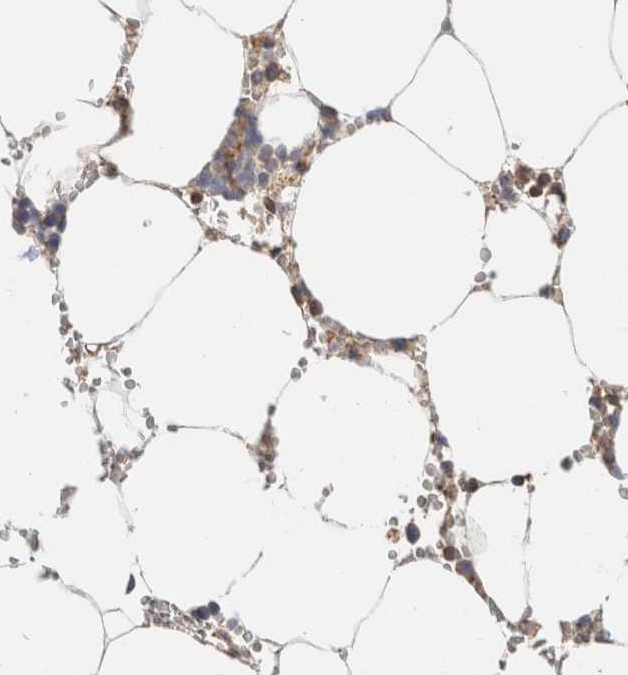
{"staining": {"intensity": "moderate", "quantity": "<25%", "location": "cytoplasmic/membranous"}, "tissue": "bone marrow", "cell_type": "Hematopoietic cells", "image_type": "normal", "snomed": [{"axis": "morphology", "description": "Normal tissue, NOS"}, {"axis": "topography", "description": "Bone marrow"}], "caption": "The immunohistochemical stain shows moderate cytoplasmic/membranous staining in hematopoietic cells of normal bone marrow. The staining is performed using DAB (3,3'-diaminobenzidine) brown chromogen to label protein expression. The nuclei are counter-stained blue using hematoxylin.", "gene": "CFAP418", "patient": {"sex": "male", "age": 70}}